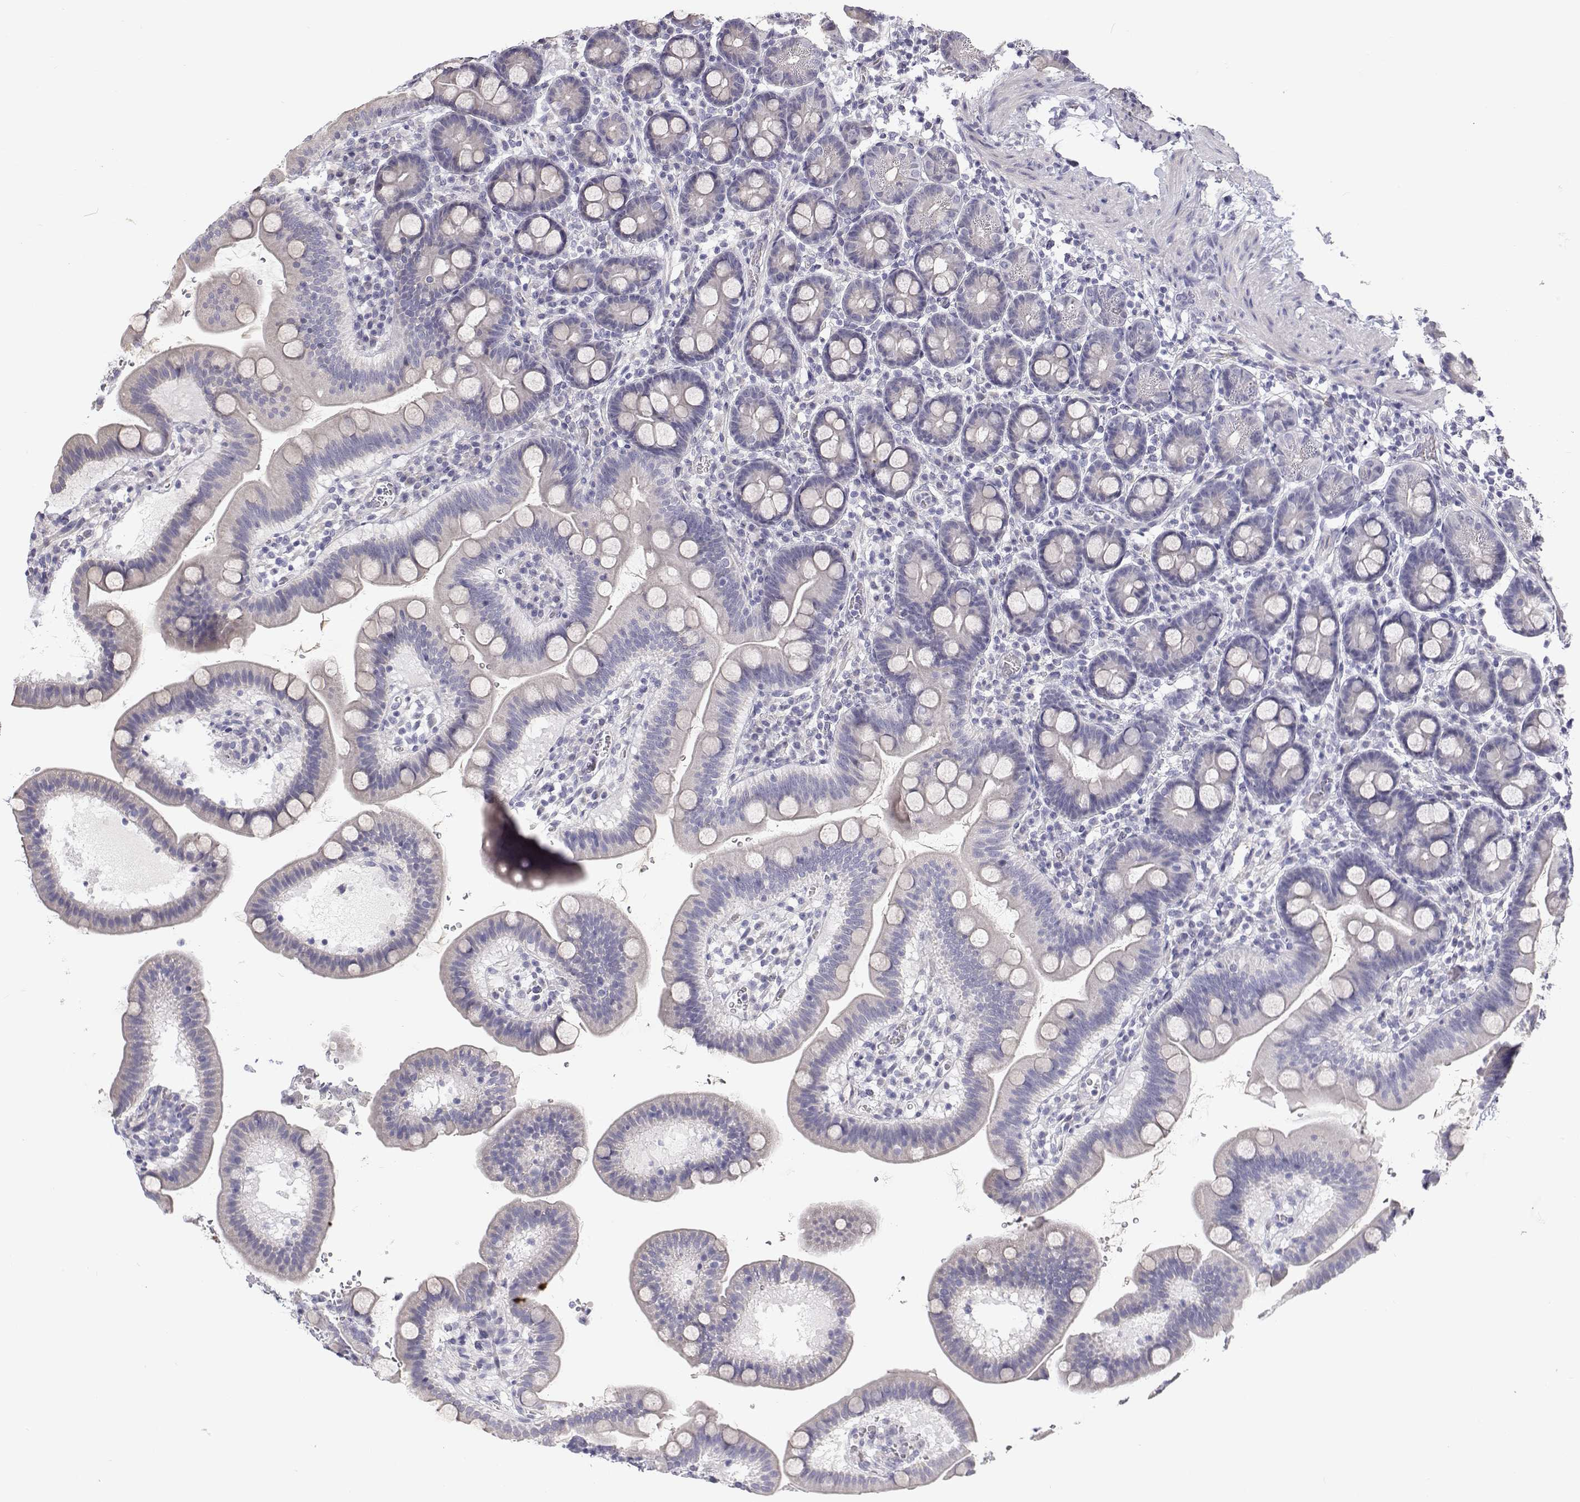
{"staining": {"intensity": "negative", "quantity": "none", "location": "none"}, "tissue": "duodenum", "cell_type": "Glandular cells", "image_type": "normal", "snomed": [{"axis": "morphology", "description": "Normal tissue, NOS"}, {"axis": "topography", "description": "Duodenum"}], "caption": "The IHC histopathology image has no significant positivity in glandular cells of duodenum. (DAB immunohistochemistry (IHC) with hematoxylin counter stain).", "gene": "ANKRD65", "patient": {"sex": "male", "age": 59}}